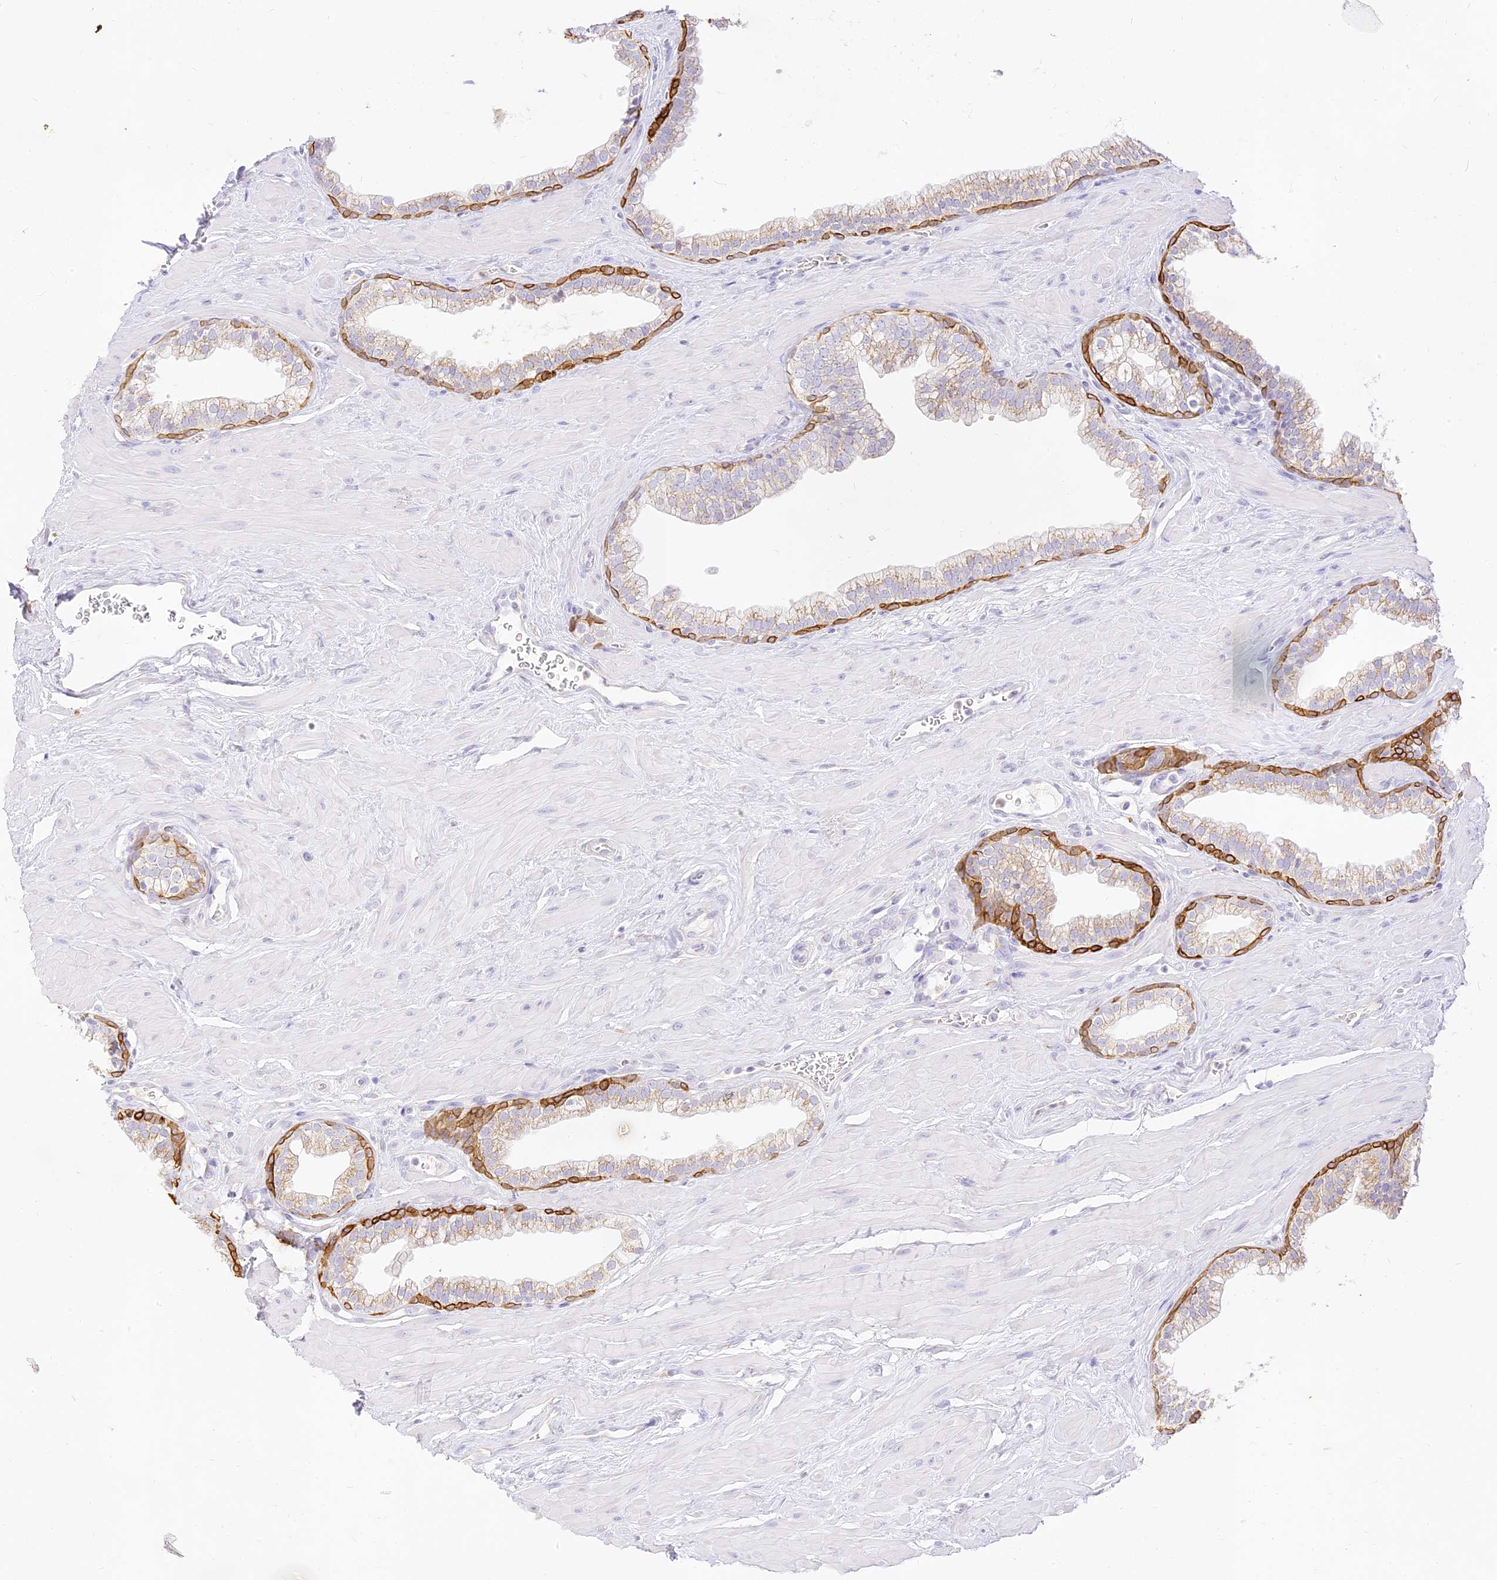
{"staining": {"intensity": "strong", "quantity": "25%-75%", "location": "cytoplasmic/membranous"}, "tissue": "prostate", "cell_type": "Glandular cells", "image_type": "normal", "snomed": [{"axis": "morphology", "description": "Normal tissue, NOS"}, {"axis": "morphology", "description": "Urothelial carcinoma, Low grade"}, {"axis": "topography", "description": "Urinary bladder"}, {"axis": "topography", "description": "Prostate"}], "caption": "The micrograph displays a brown stain indicating the presence of a protein in the cytoplasmic/membranous of glandular cells in prostate.", "gene": "SEC13", "patient": {"sex": "male", "age": 60}}